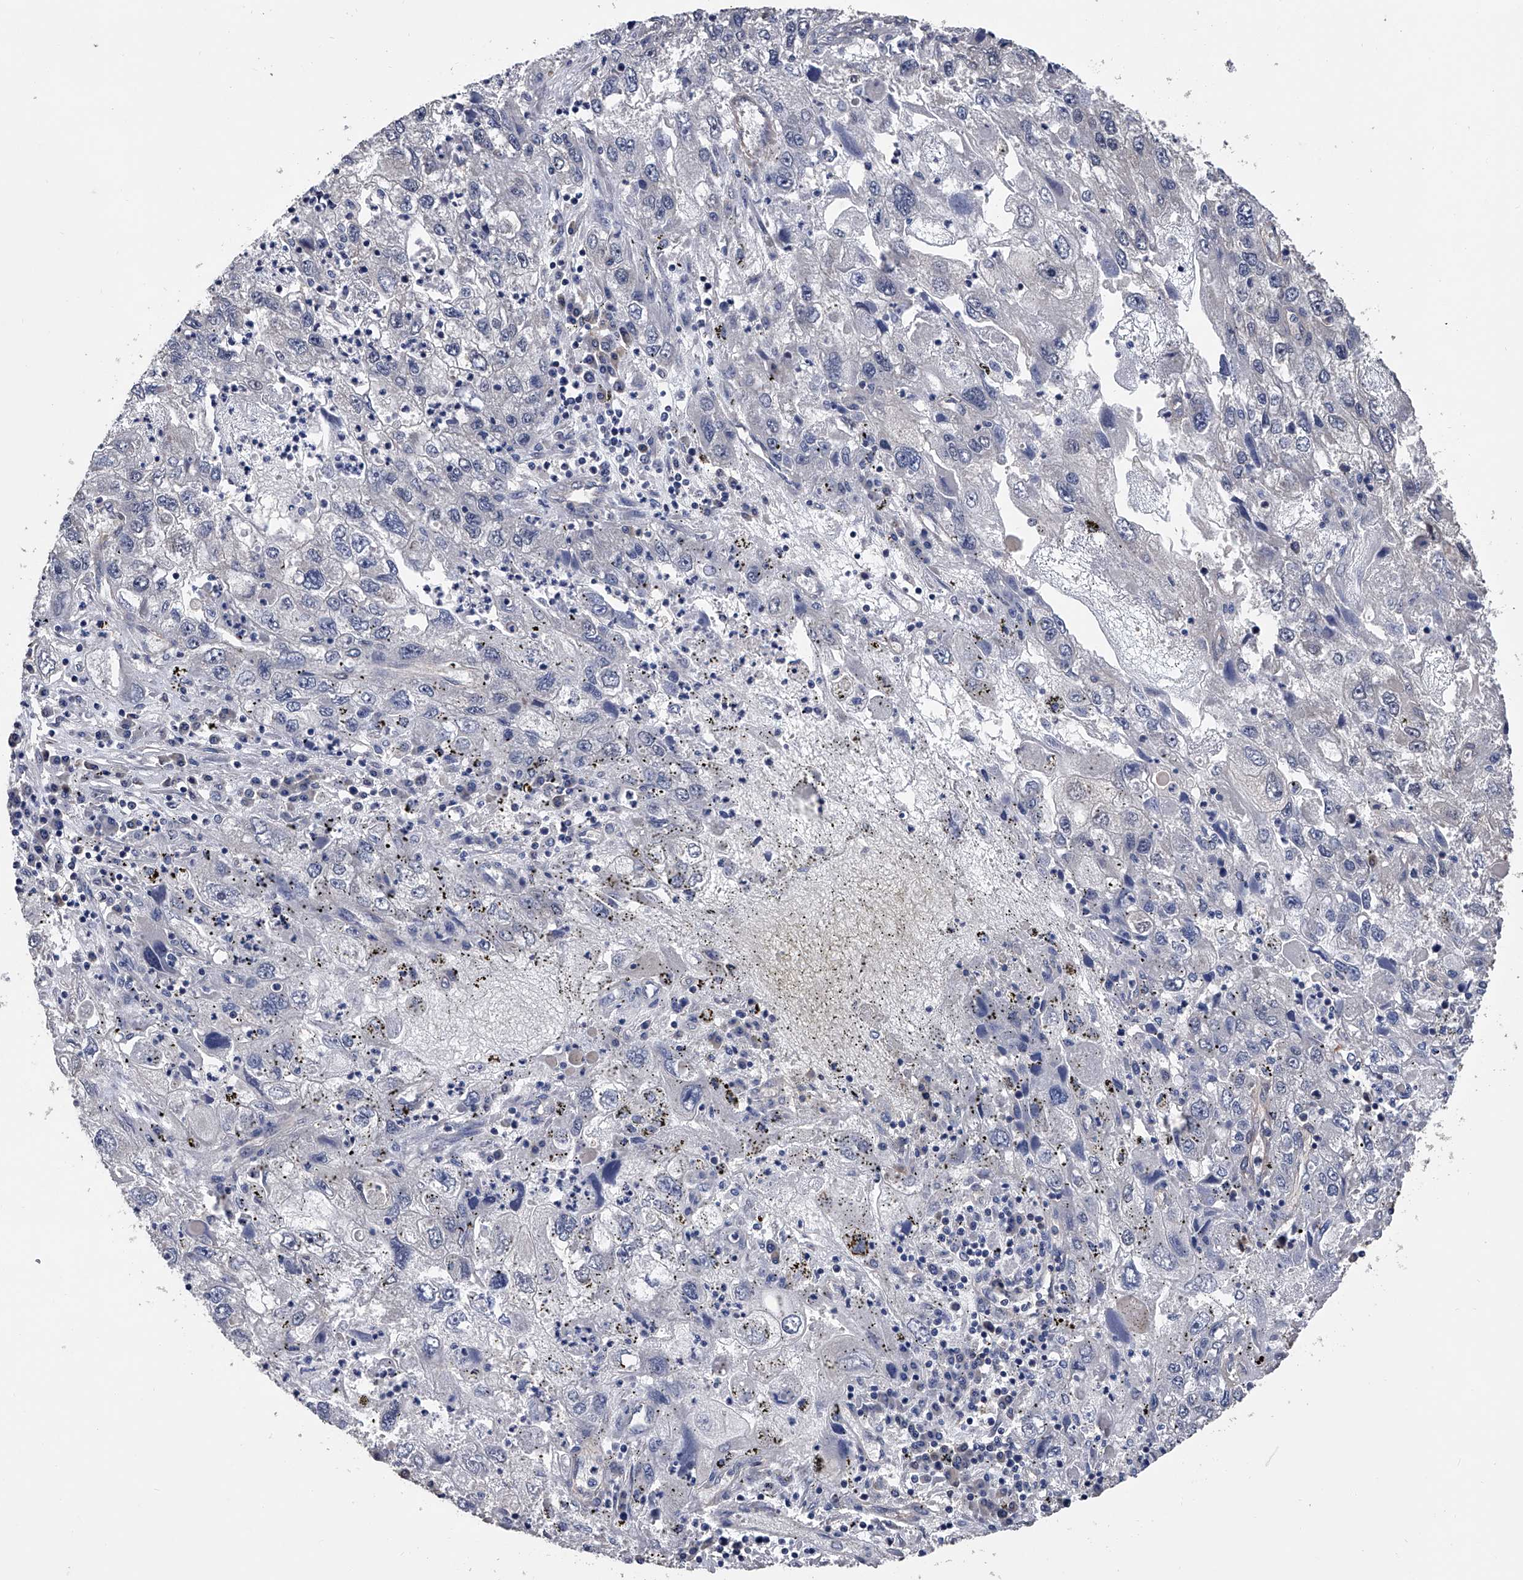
{"staining": {"intensity": "negative", "quantity": "none", "location": "none"}, "tissue": "endometrial cancer", "cell_type": "Tumor cells", "image_type": "cancer", "snomed": [{"axis": "morphology", "description": "Adenocarcinoma, NOS"}, {"axis": "topography", "description": "Endometrium"}], "caption": "DAB (3,3'-diaminobenzidine) immunohistochemical staining of endometrial adenocarcinoma reveals no significant positivity in tumor cells.", "gene": "CFAP298", "patient": {"sex": "female", "age": 49}}